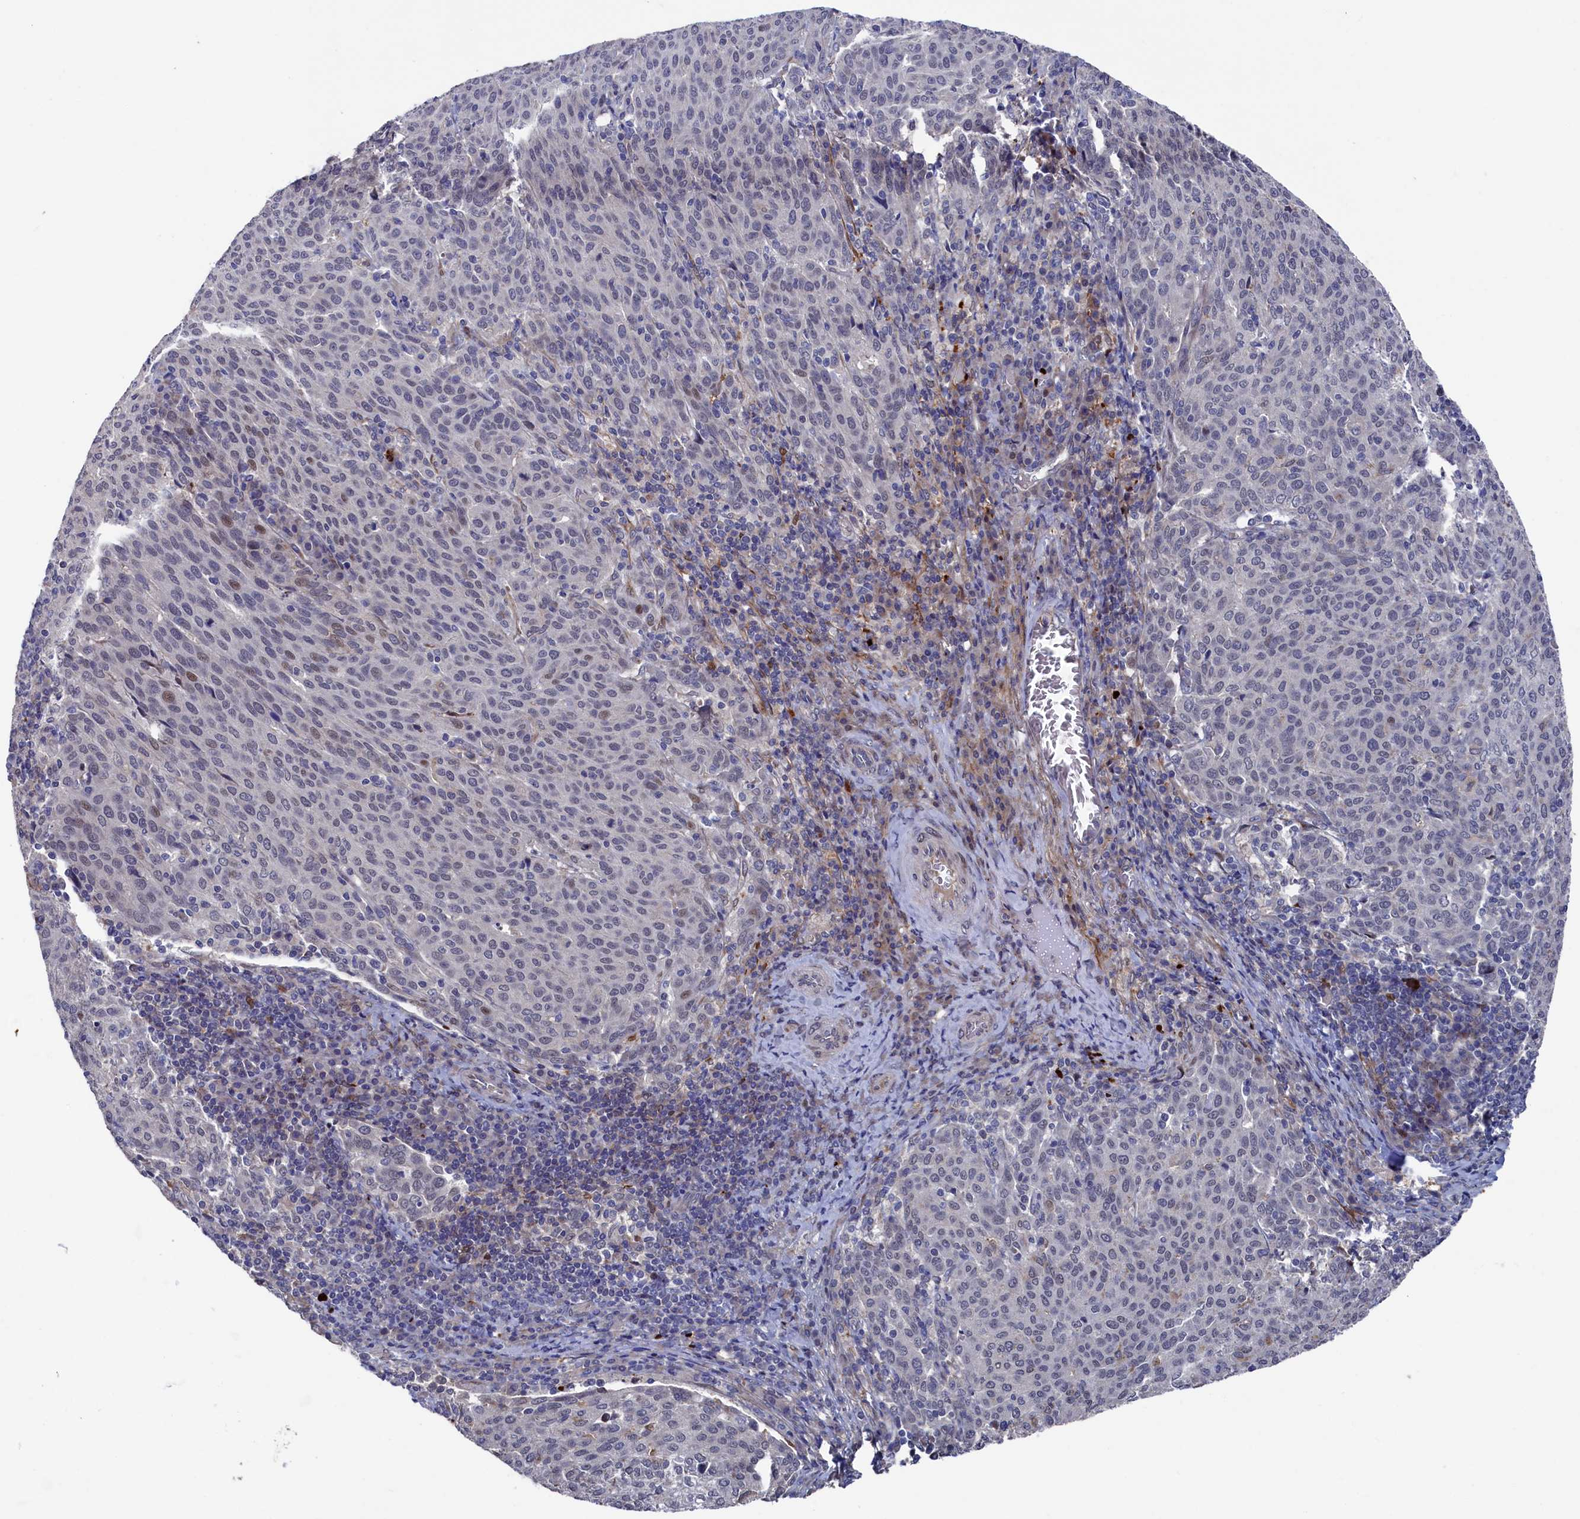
{"staining": {"intensity": "negative", "quantity": "none", "location": "none"}, "tissue": "cervical cancer", "cell_type": "Tumor cells", "image_type": "cancer", "snomed": [{"axis": "morphology", "description": "Squamous cell carcinoma, NOS"}, {"axis": "topography", "description": "Cervix"}], "caption": "Cervical cancer stained for a protein using immunohistochemistry displays no expression tumor cells.", "gene": "ZNF891", "patient": {"sex": "female", "age": 46}}